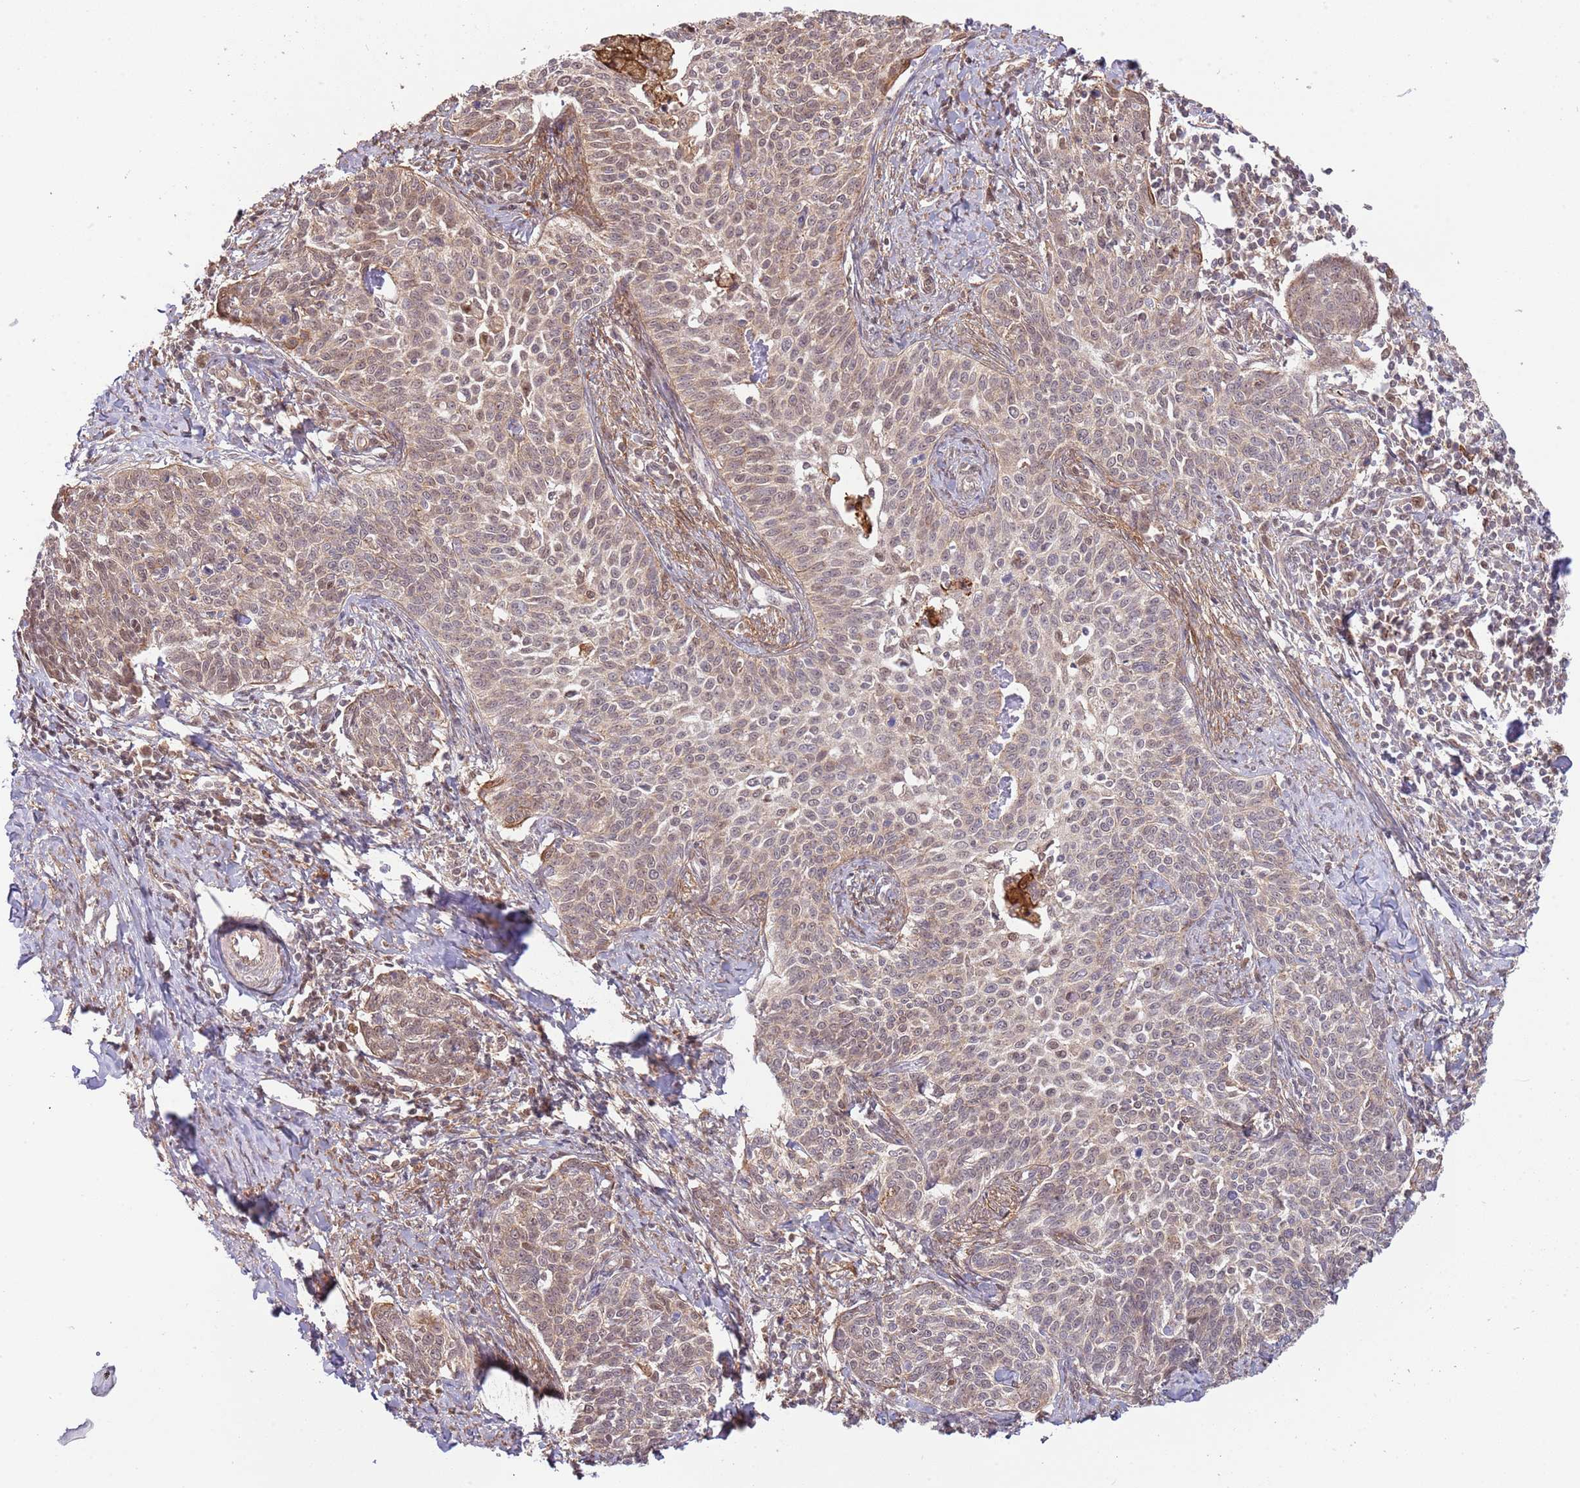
{"staining": {"intensity": "moderate", "quantity": "25%-75%", "location": "cytoplasmic/membranous,nuclear"}, "tissue": "cervical cancer", "cell_type": "Tumor cells", "image_type": "cancer", "snomed": [{"axis": "morphology", "description": "Squamous cell carcinoma, NOS"}, {"axis": "topography", "description": "Cervix"}], "caption": "Moderate cytoplasmic/membranous and nuclear positivity for a protein is identified in about 25%-75% of tumor cells of squamous cell carcinoma (cervical) using IHC.", "gene": "PLSCR5", "patient": {"sex": "female", "age": 39}}